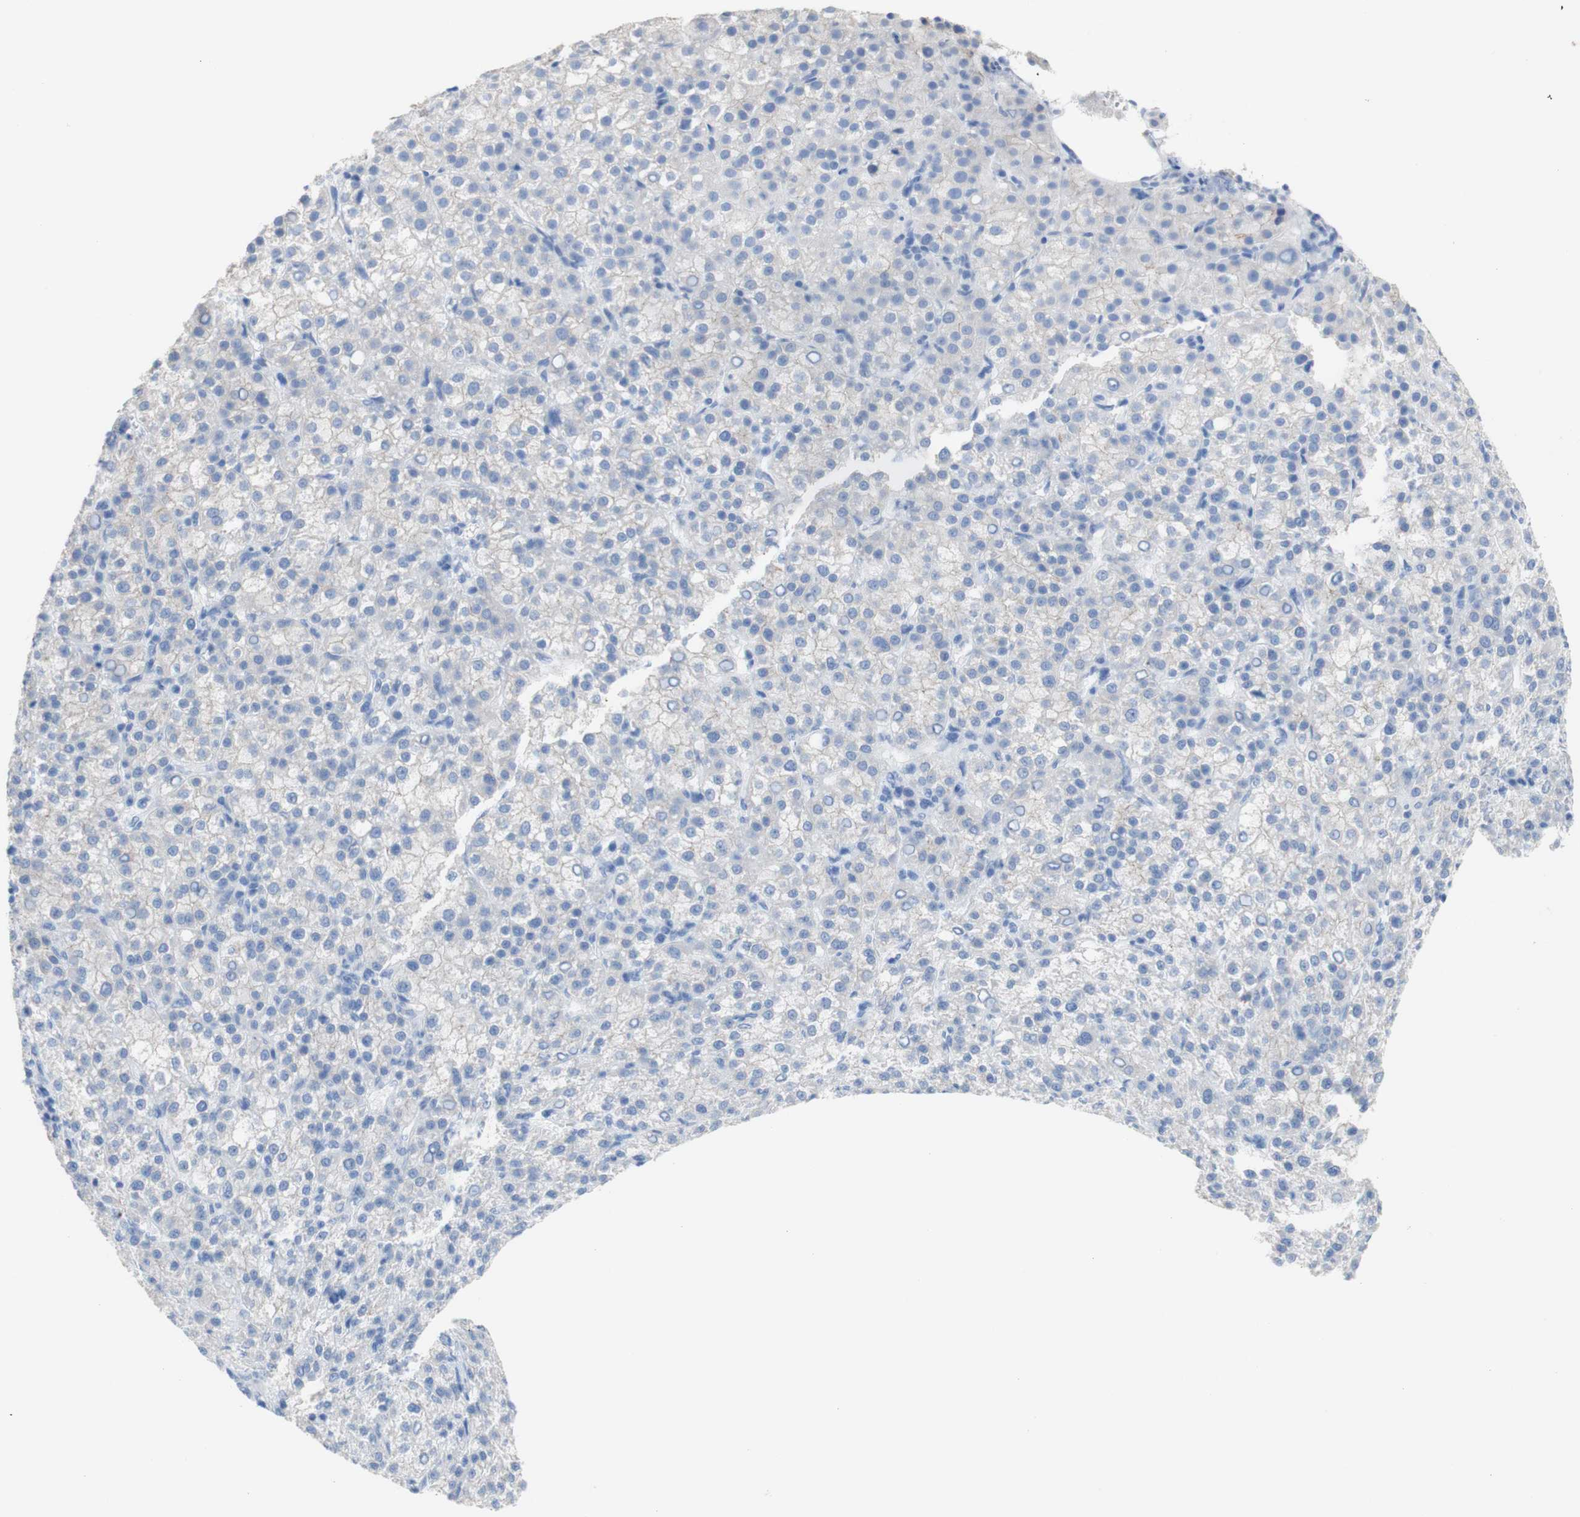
{"staining": {"intensity": "negative", "quantity": "none", "location": "none"}, "tissue": "liver cancer", "cell_type": "Tumor cells", "image_type": "cancer", "snomed": [{"axis": "morphology", "description": "Carcinoma, Hepatocellular, NOS"}, {"axis": "topography", "description": "Liver"}], "caption": "Immunohistochemistry image of hepatocellular carcinoma (liver) stained for a protein (brown), which exhibits no staining in tumor cells.", "gene": "DSC2", "patient": {"sex": "female", "age": 58}}